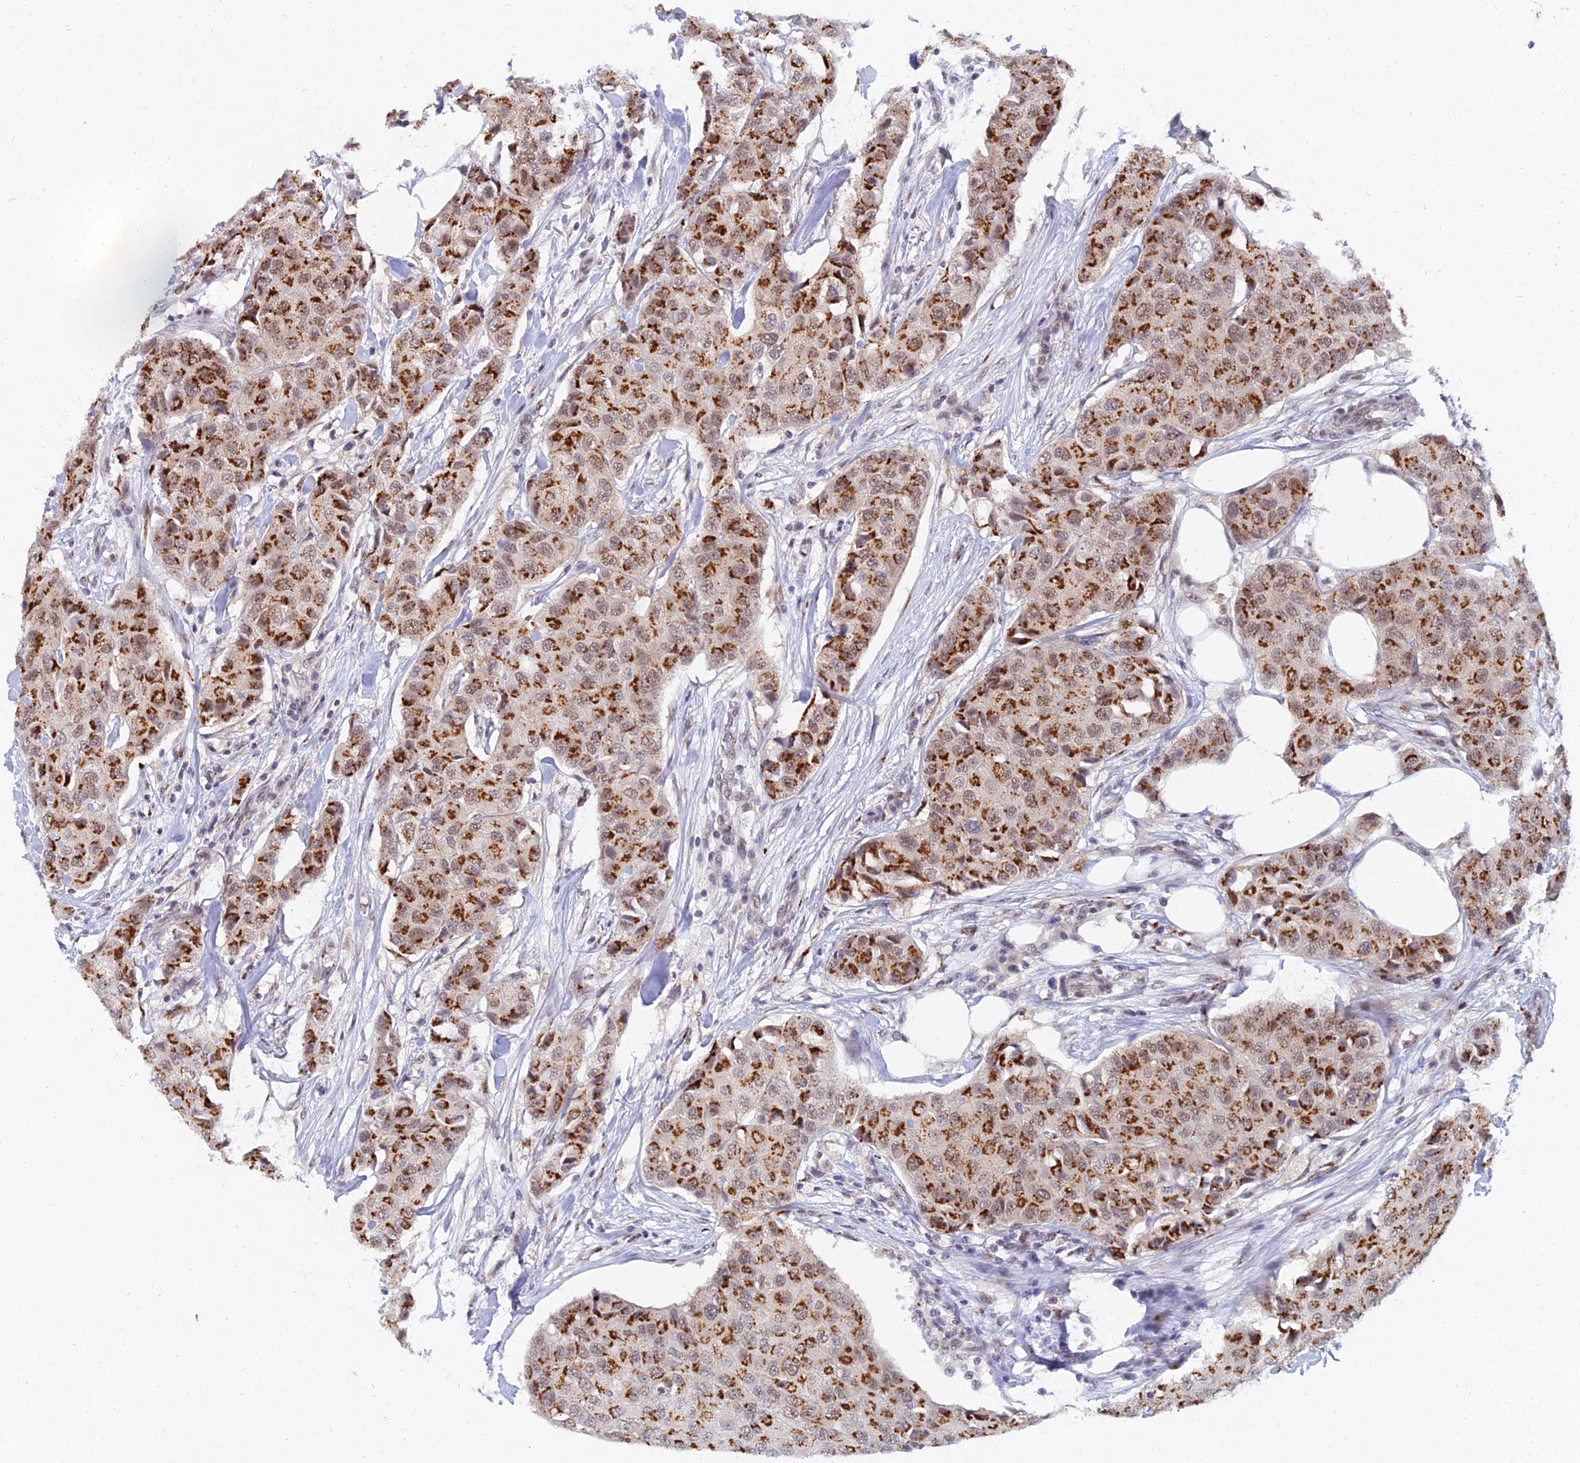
{"staining": {"intensity": "strong", "quantity": ">75%", "location": "nuclear"}, "tissue": "breast cancer", "cell_type": "Tumor cells", "image_type": "cancer", "snomed": [{"axis": "morphology", "description": "Duct carcinoma"}, {"axis": "topography", "description": "Breast"}], "caption": "This histopathology image exhibits immunohistochemistry staining of breast infiltrating ductal carcinoma, with high strong nuclear expression in approximately >75% of tumor cells.", "gene": "THOC3", "patient": {"sex": "female", "age": 80}}